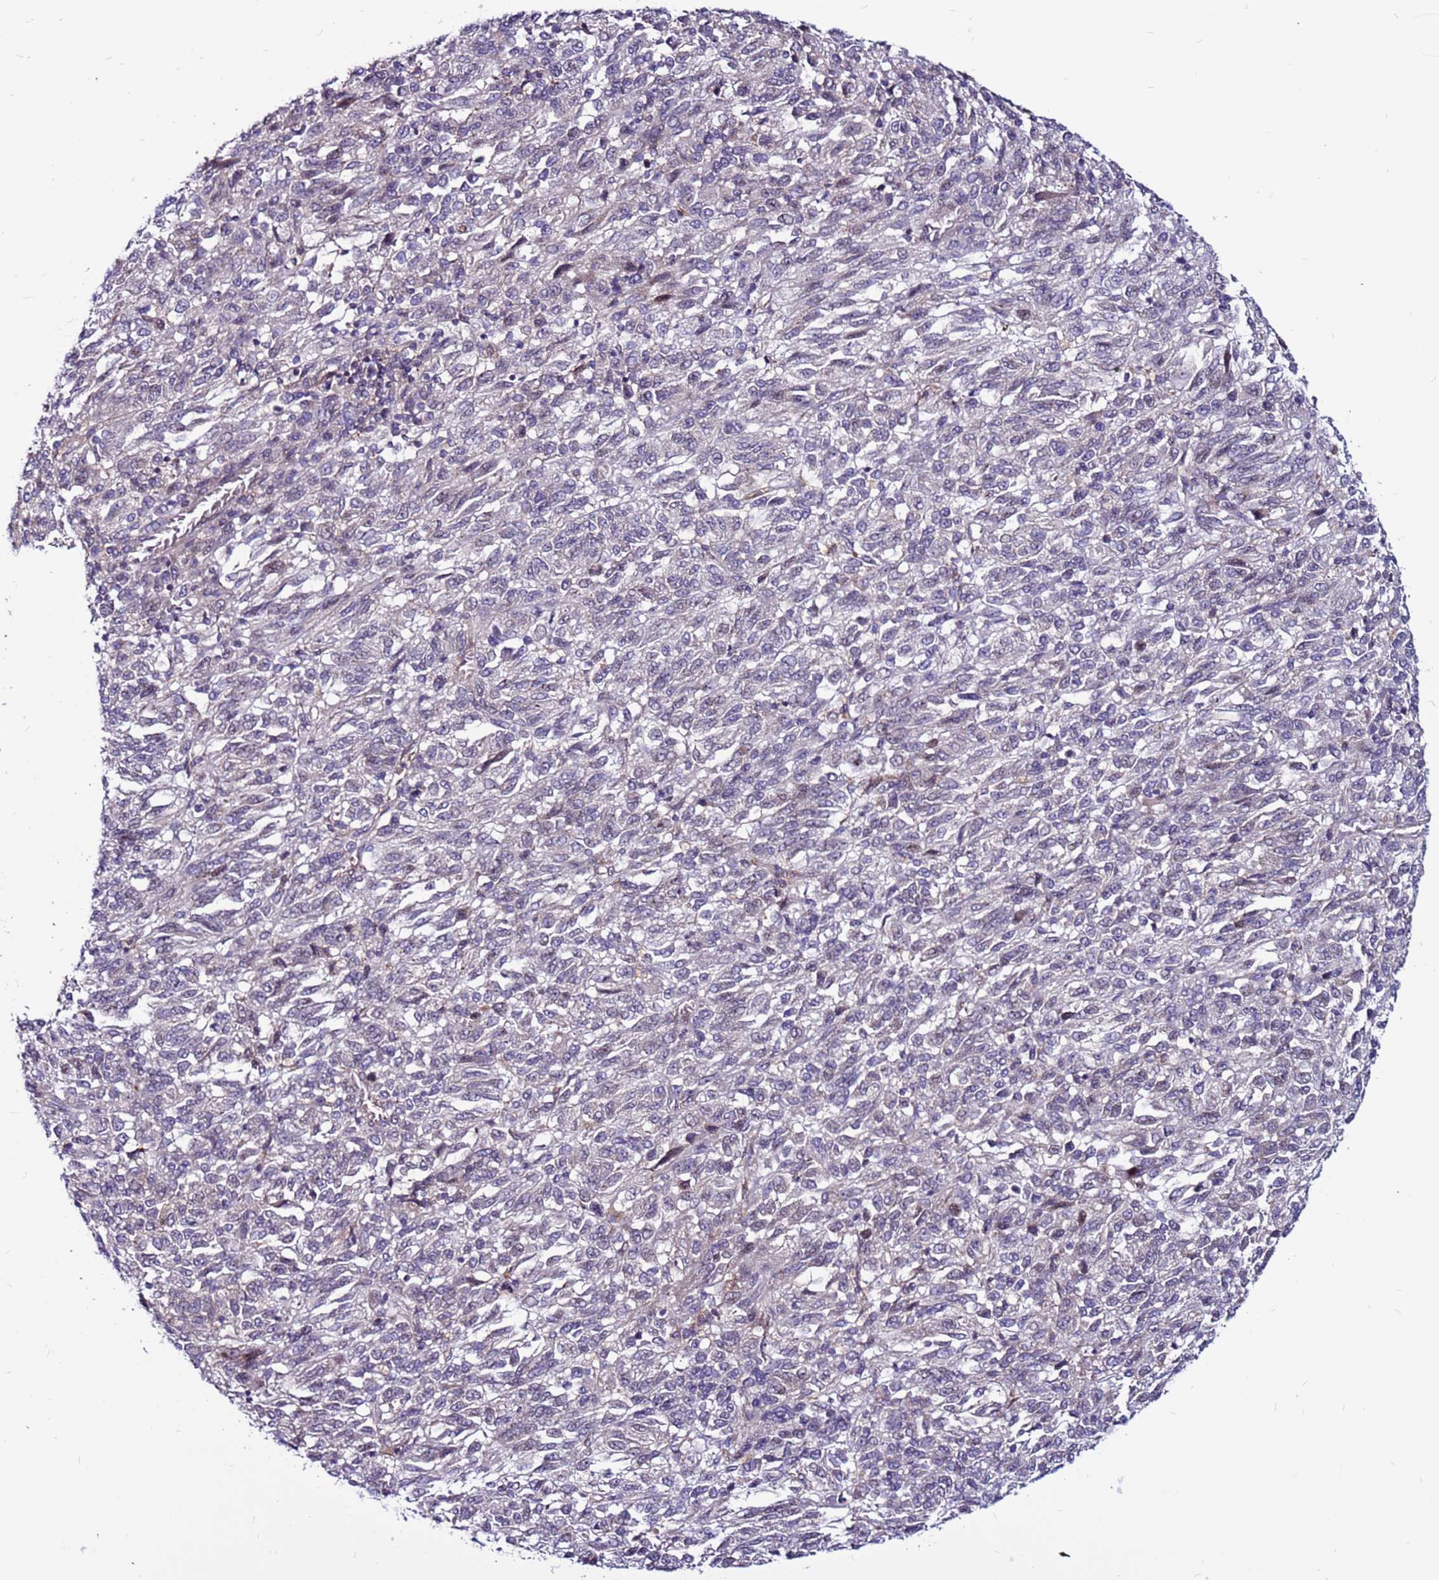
{"staining": {"intensity": "negative", "quantity": "none", "location": "none"}, "tissue": "melanoma", "cell_type": "Tumor cells", "image_type": "cancer", "snomed": [{"axis": "morphology", "description": "Malignant melanoma, Metastatic site"}, {"axis": "topography", "description": "Lung"}], "caption": "Protein analysis of malignant melanoma (metastatic site) shows no significant expression in tumor cells. (Immunohistochemistry, brightfield microscopy, high magnification).", "gene": "CCDC71", "patient": {"sex": "male", "age": 64}}